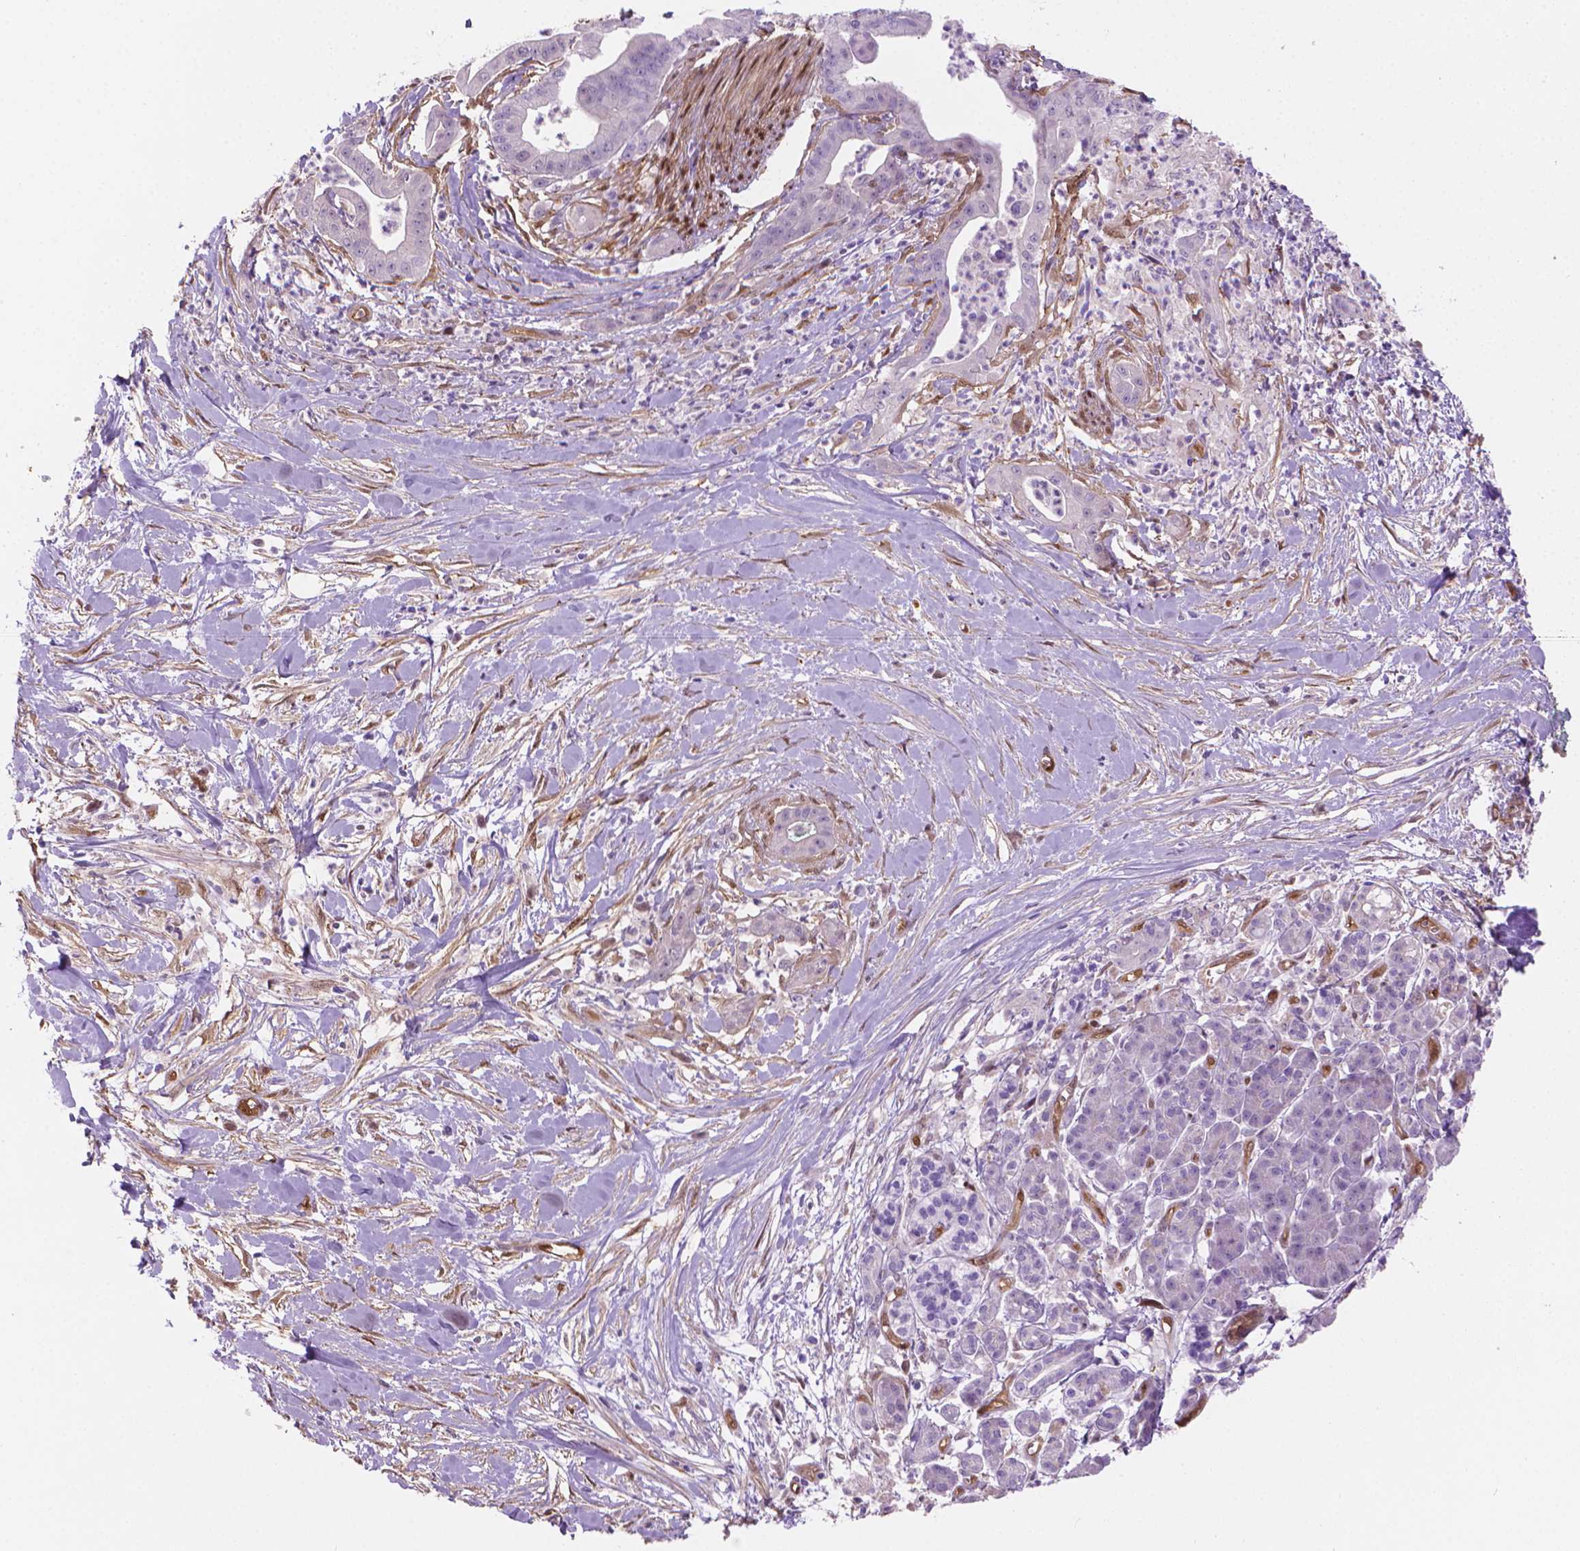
{"staining": {"intensity": "negative", "quantity": "none", "location": "none"}, "tissue": "pancreatic cancer", "cell_type": "Tumor cells", "image_type": "cancer", "snomed": [{"axis": "morphology", "description": "Normal tissue, NOS"}, {"axis": "morphology", "description": "Adenocarcinoma, NOS"}, {"axis": "topography", "description": "Lymph node"}, {"axis": "topography", "description": "Pancreas"}], "caption": "This micrograph is of adenocarcinoma (pancreatic) stained with immunohistochemistry to label a protein in brown with the nuclei are counter-stained blue. There is no staining in tumor cells. The staining is performed using DAB (3,3'-diaminobenzidine) brown chromogen with nuclei counter-stained in using hematoxylin.", "gene": "CLIC4", "patient": {"sex": "female", "age": 58}}